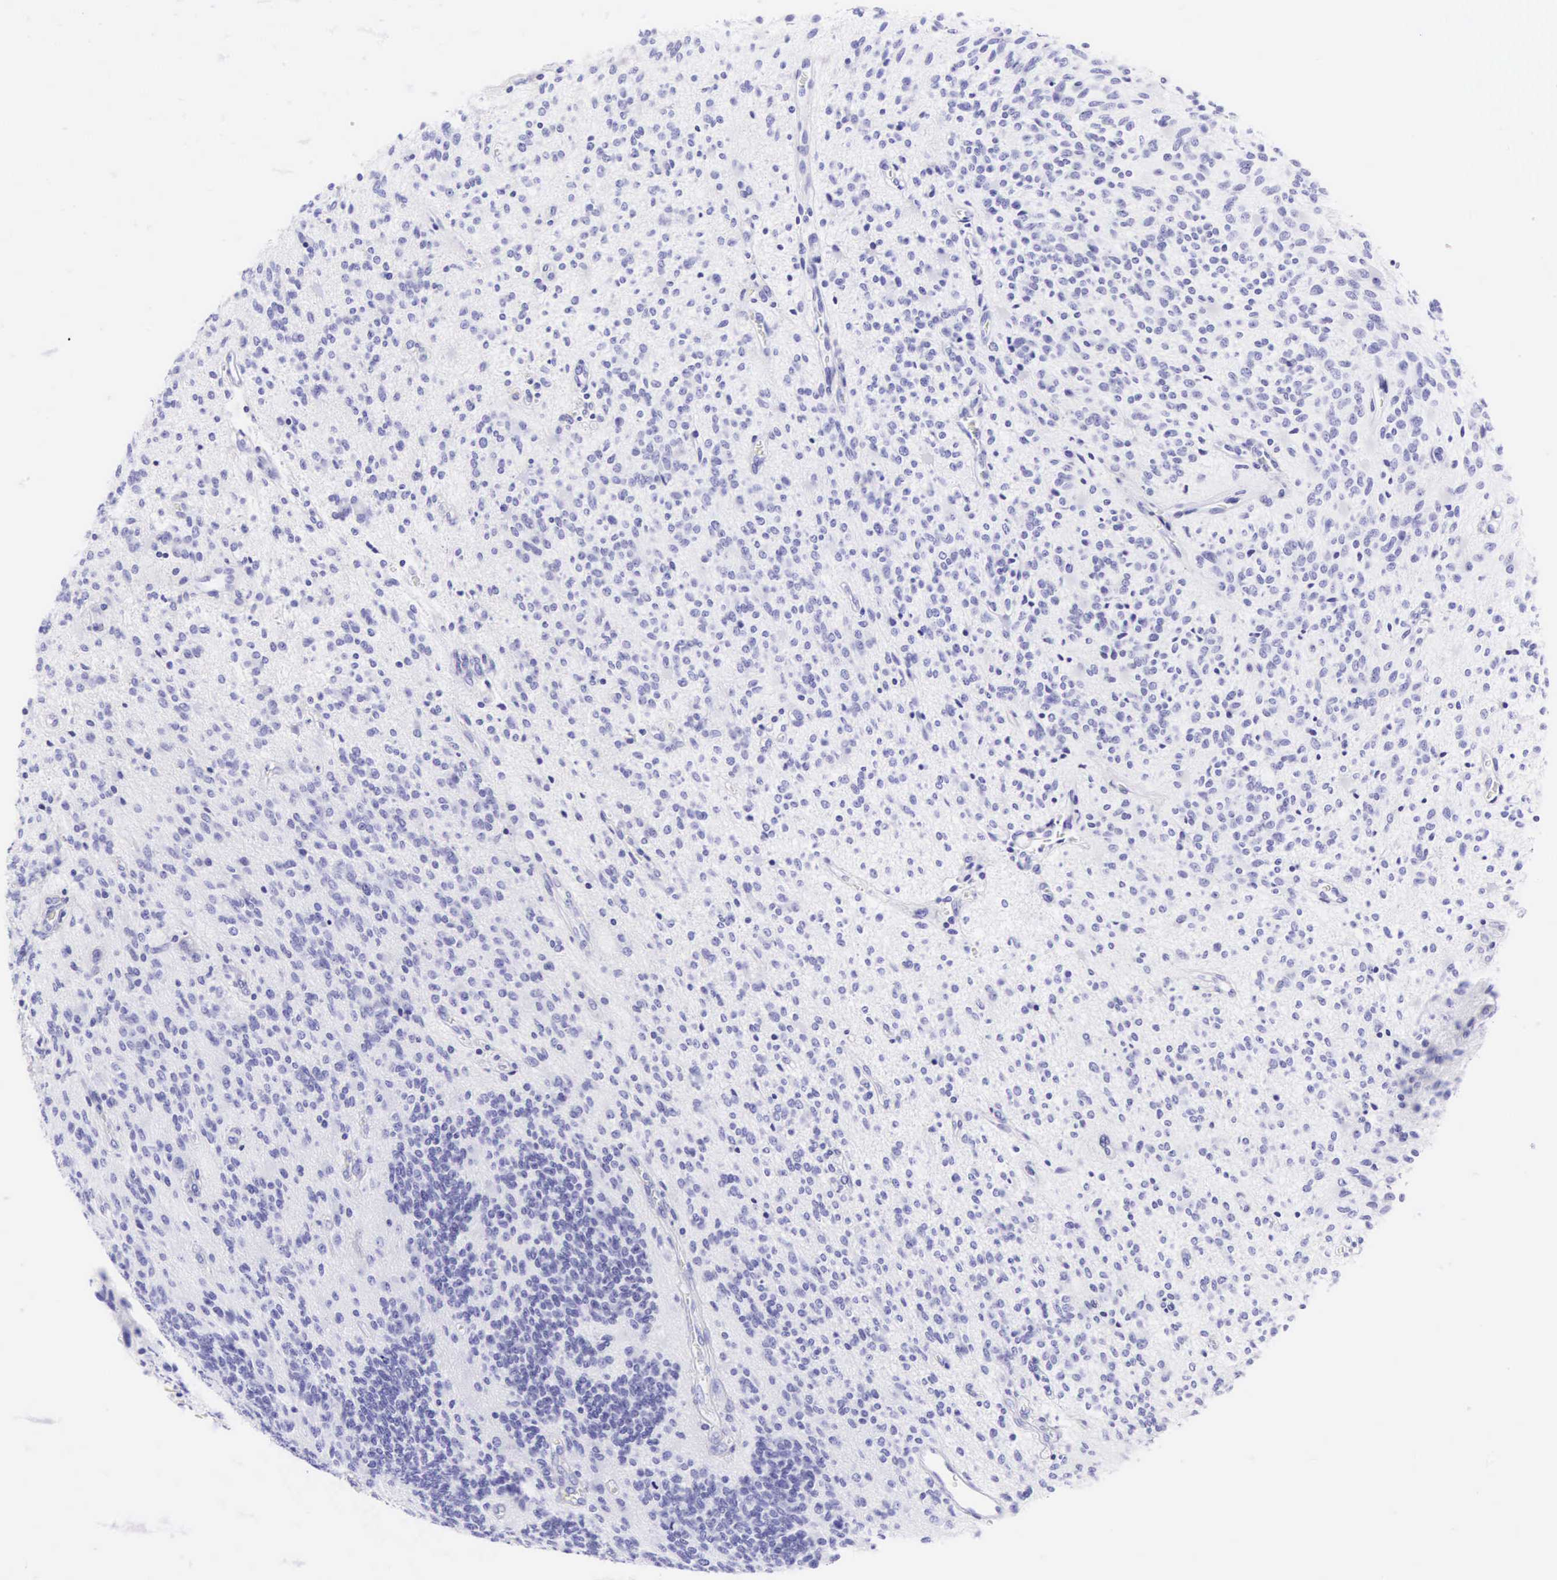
{"staining": {"intensity": "negative", "quantity": "none", "location": "none"}, "tissue": "glioma", "cell_type": "Tumor cells", "image_type": "cancer", "snomed": [{"axis": "morphology", "description": "Glioma, malignant, Low grade"}, {"axis": "topography", "description": "Brain"}], "caption": "DAB (3,3'-diaminobenzidine) immunohistochemical staining of malignant glioma (low-grade) displays no significant positivity in tumor cells.", "gene": "CD1A", "patient": {"sex": "female", "age": 15}}